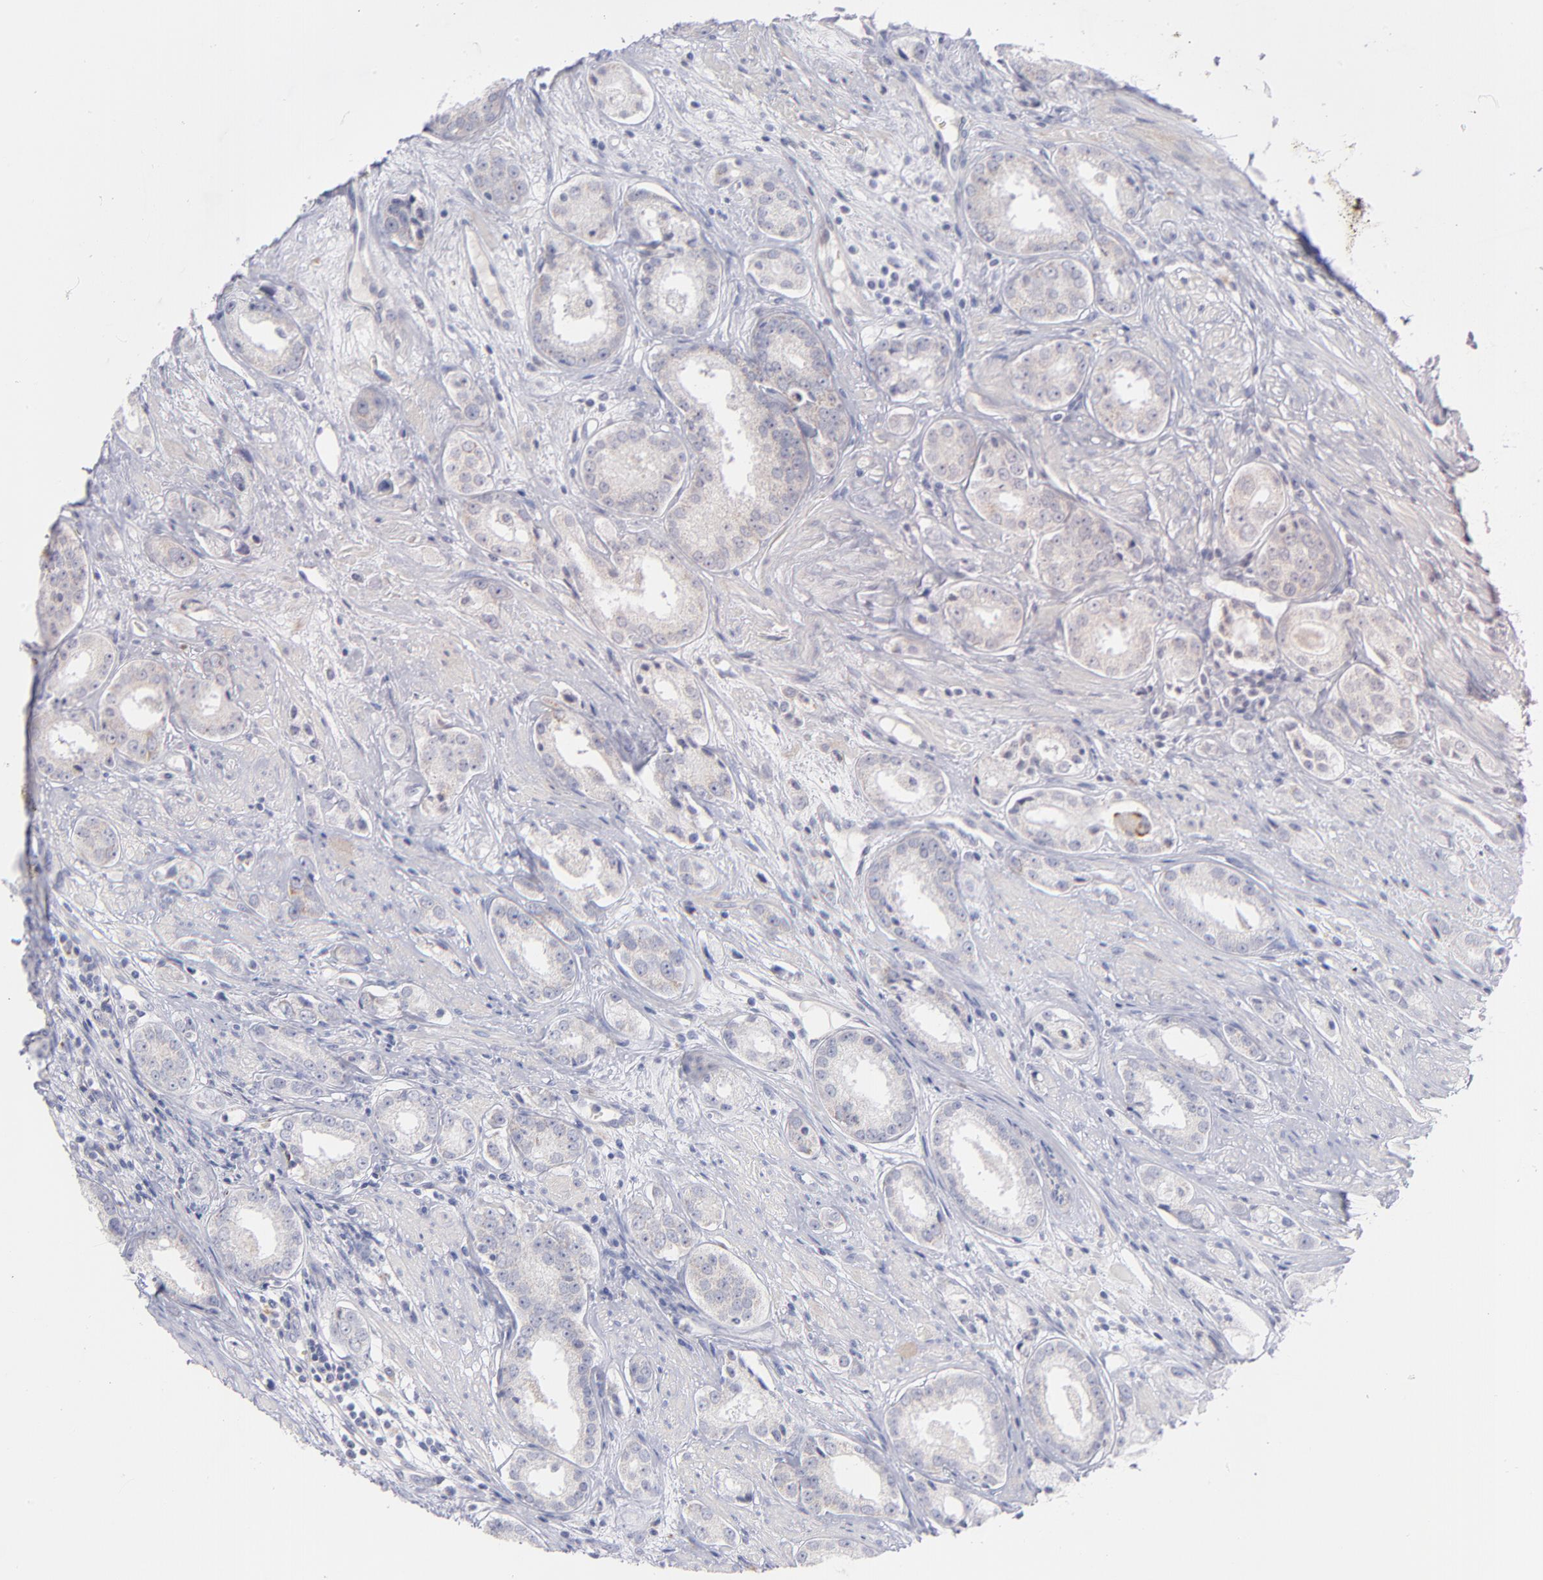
{"staining": {"intensity": "weak", "quantity": "<25%", "location": "cytoplasmic/membranous"}, "tissue": "prostate cancer", "cell_type": "Tumor cells", "image_type": "cancer", "snomed": [{"axis": "morphology", "description": "Adenocarcinoma, Medium grade"}, {"axis": "topography", "description": "Prostate"}], "caption": "Immunohistochemical staining of human prostate medium-grade adenocarcinoma displays no significant positivity in tumor cells. The staining is performed using DAB (3,3'-diaminobenzidine) brown chromogen with nuclei counter-stained in using hematoxylin.", "gene": "MTHFD2", "patient": {"sex": "male", "age": 53}}